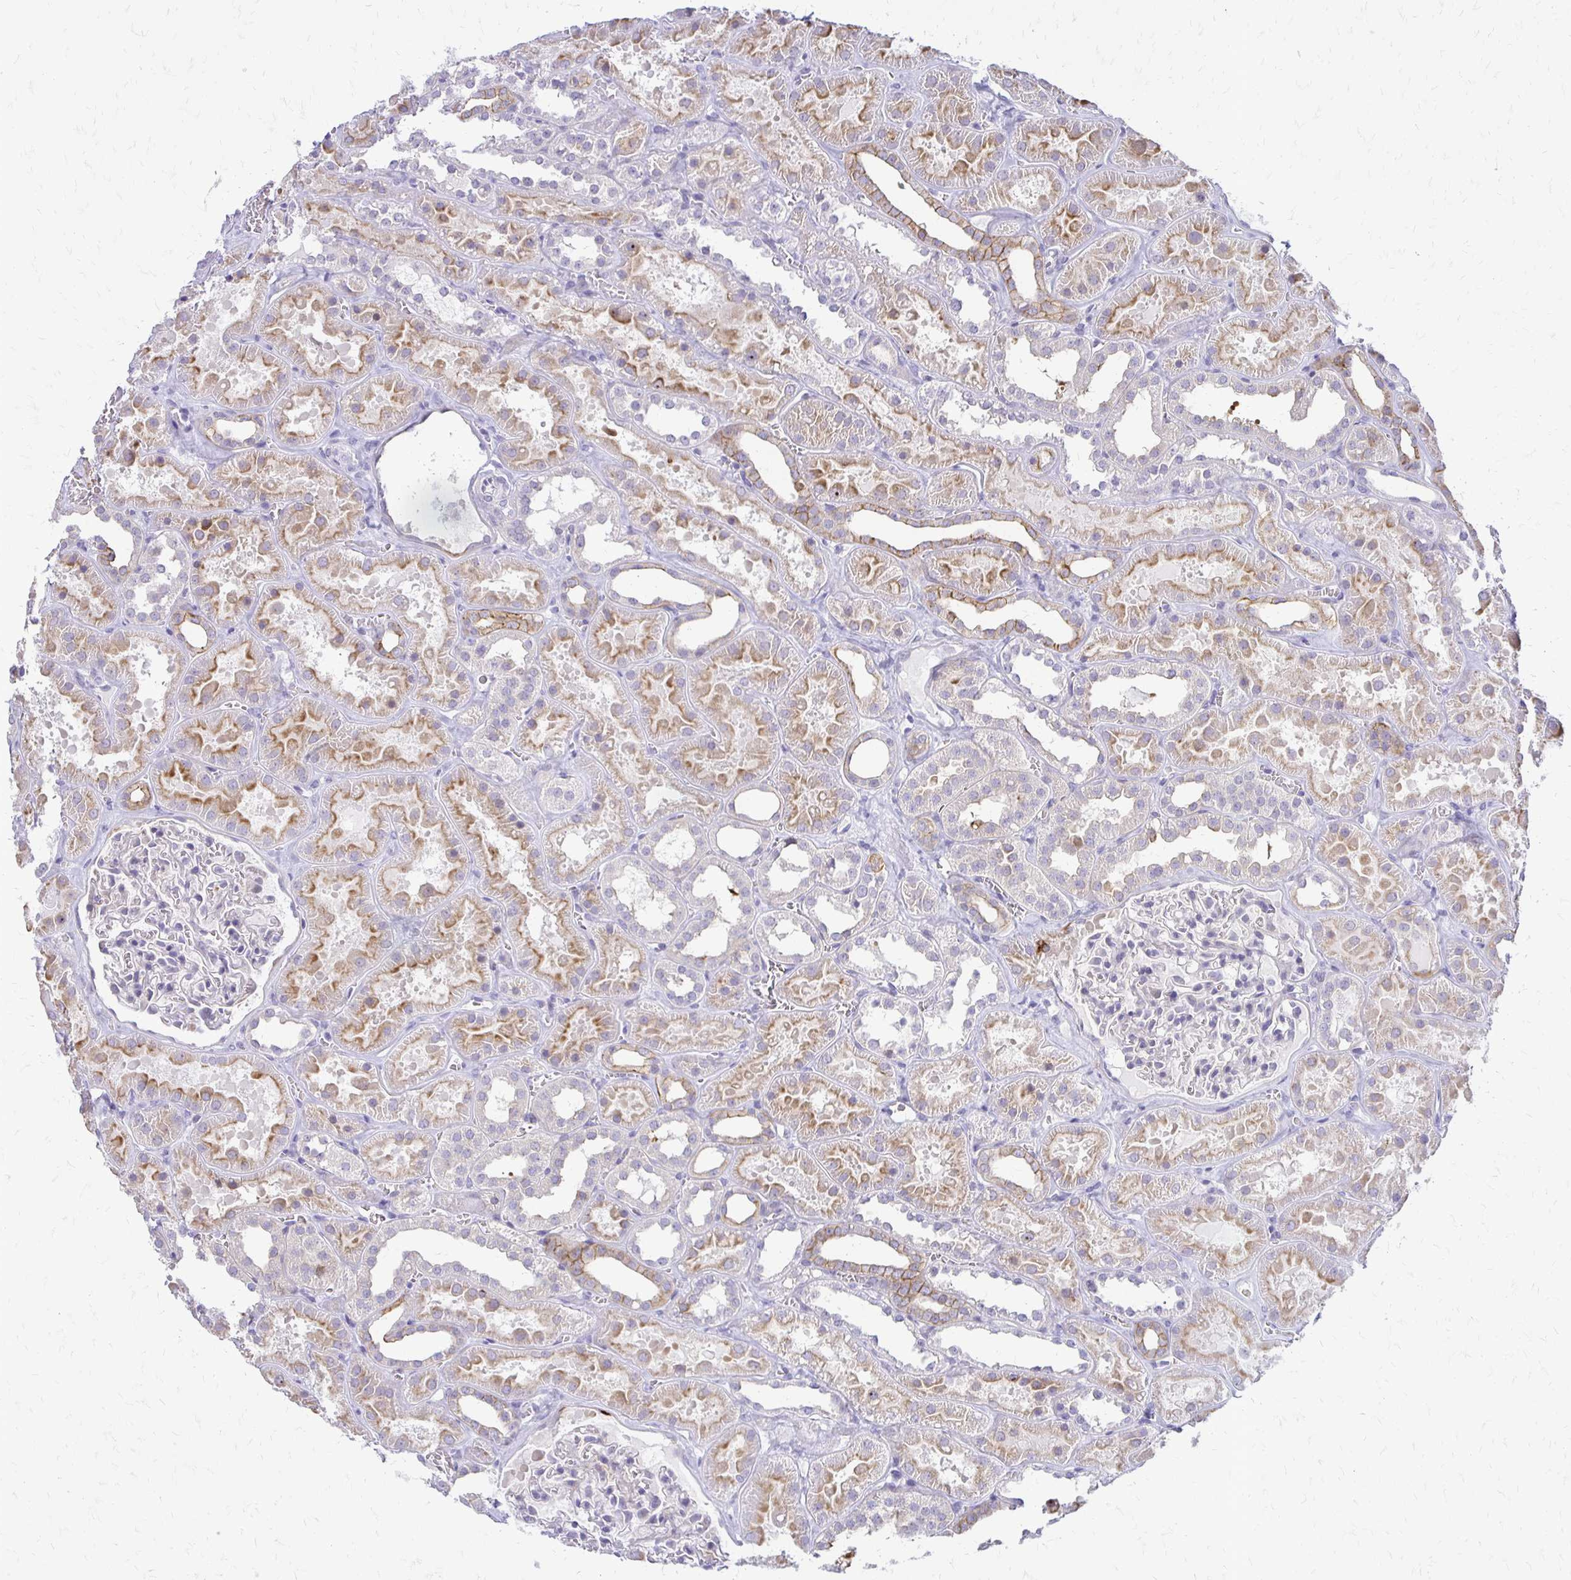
{"staining": {"intensity": "negative", "quantity": "none", "location": "none"}, "tissue": "kidney", "cell_type": "Cells in glomeruli", "image_type": "normal", "snomed": [{"axis": "morphology", "description": "Normal tissue, NOS"}, {"axis": "topography", "description": "Kidney"}], "caption": "IHC photomicrograph of normal kidney: kidney stained with DAB (3,3'-diaminobenzidine) reveals no significant protein positivity in cells in glomeruli.", "gene": "EPYC", "patient": {"sex": "female", "age": 41}}